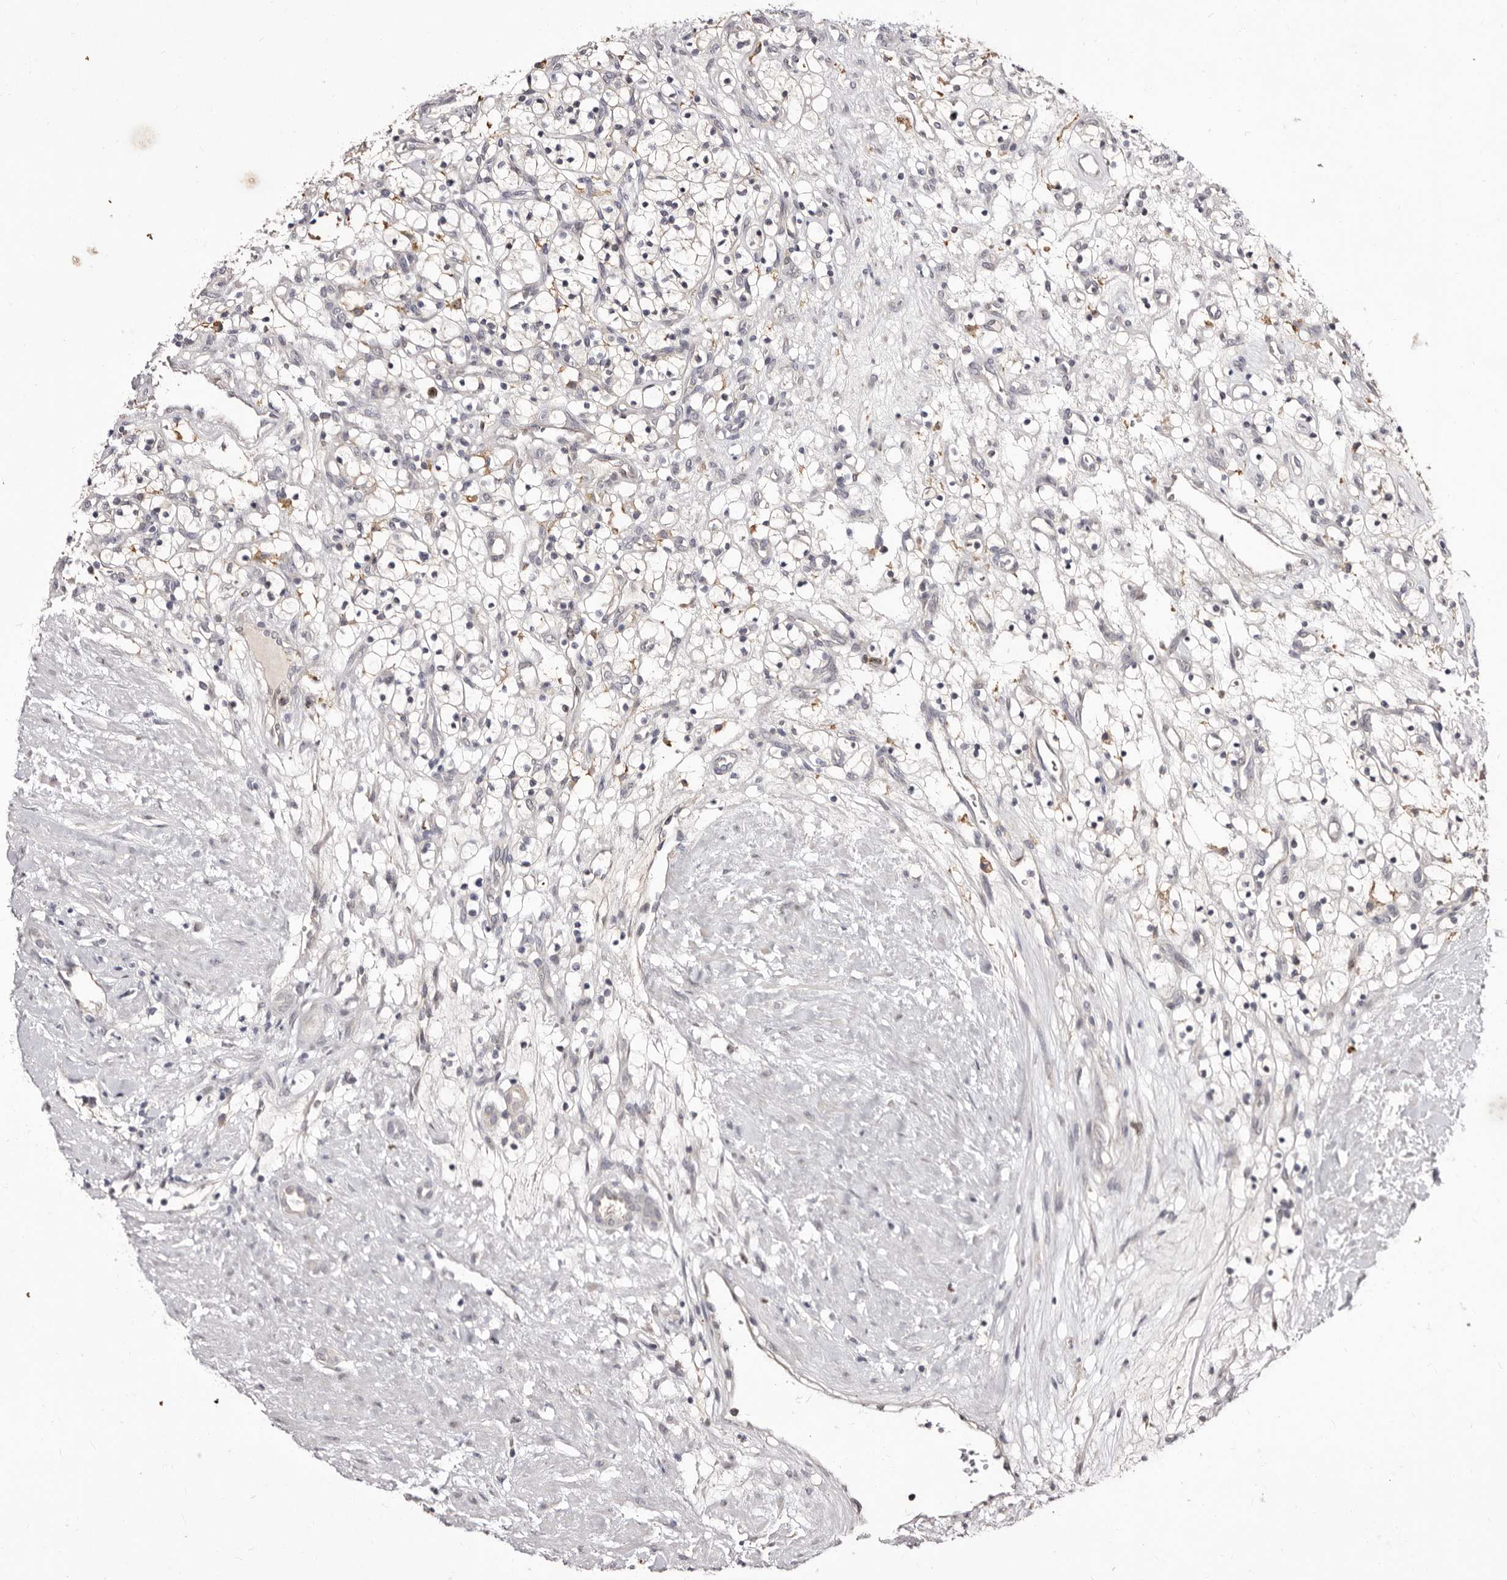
{"staining": {"intensity": "negative", "quantity": "none", "location": "none"}, "tissue": "renal cancer", "cell_type": "Tumor cells", "image_type": "cancer", "snomed": [{"axis": "morphology", "description": "Adenocarcinoma, NOS"}, {"axis": "topography", "description": "Kidney"}], "caption": "Immunohistochemistry (IHC) of renal adenocarcinoma demonstrates no expression in tumor cells.", "gene": "CDCA8", "patient": {"sex": "female", "age": 57}}